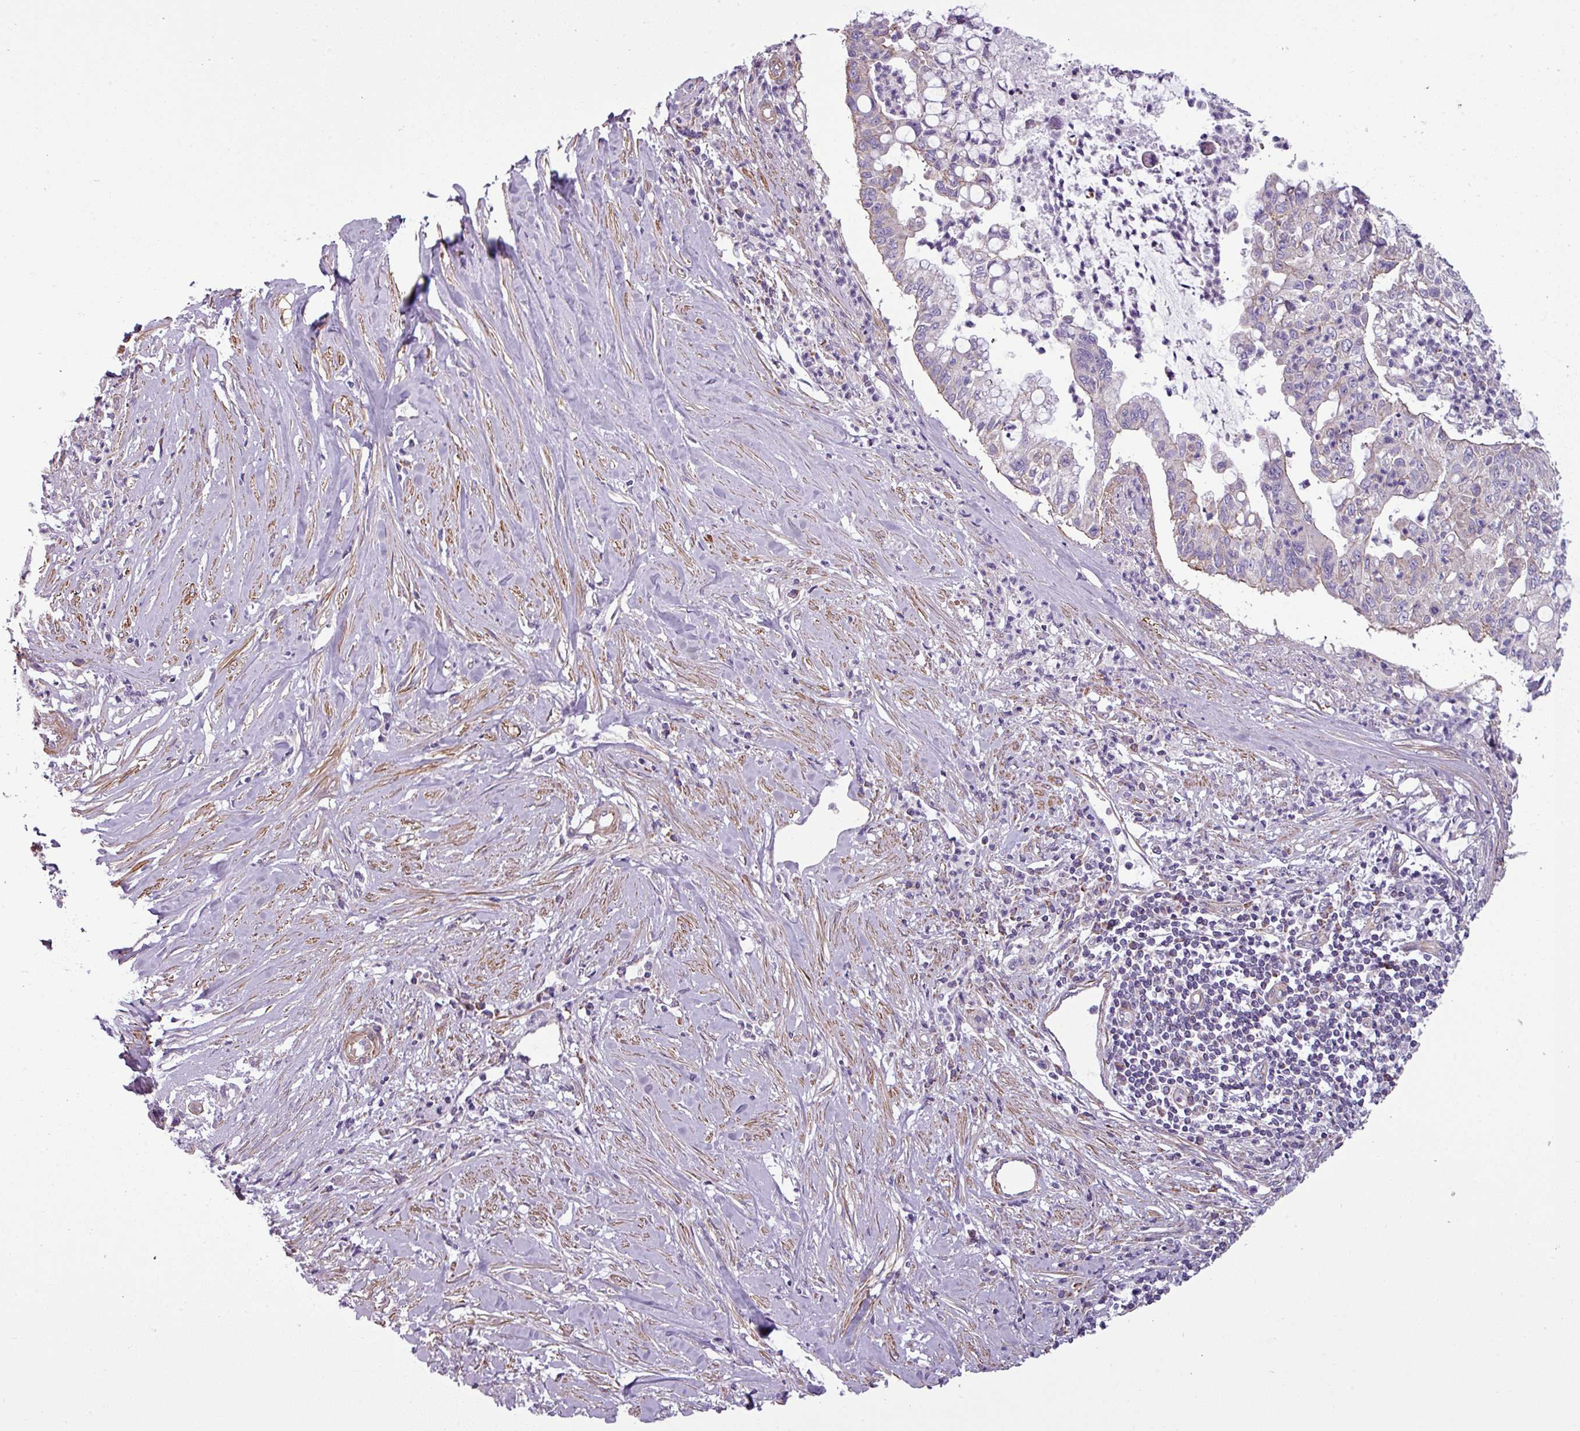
{"staining": {"intensity": "weak", "quantity": "<25%", "location": "cytoplasmic/membranous"}, "tissue": "pancreatic cancer", "cell_type": "Tumor cells", "image_type": "cancer", "snomed": [{"axis": "morphology", "description": "Adenocarcinoma, NOS"}, {"axis": "topography", "description": "Pancreas"}], "caption": "Pancreatic cancer was stained to show a protein in brown. There is no significant staining in tumor cells.", "gene": "BTN2A2", "patient": {"sex": "male", "age": 73}}